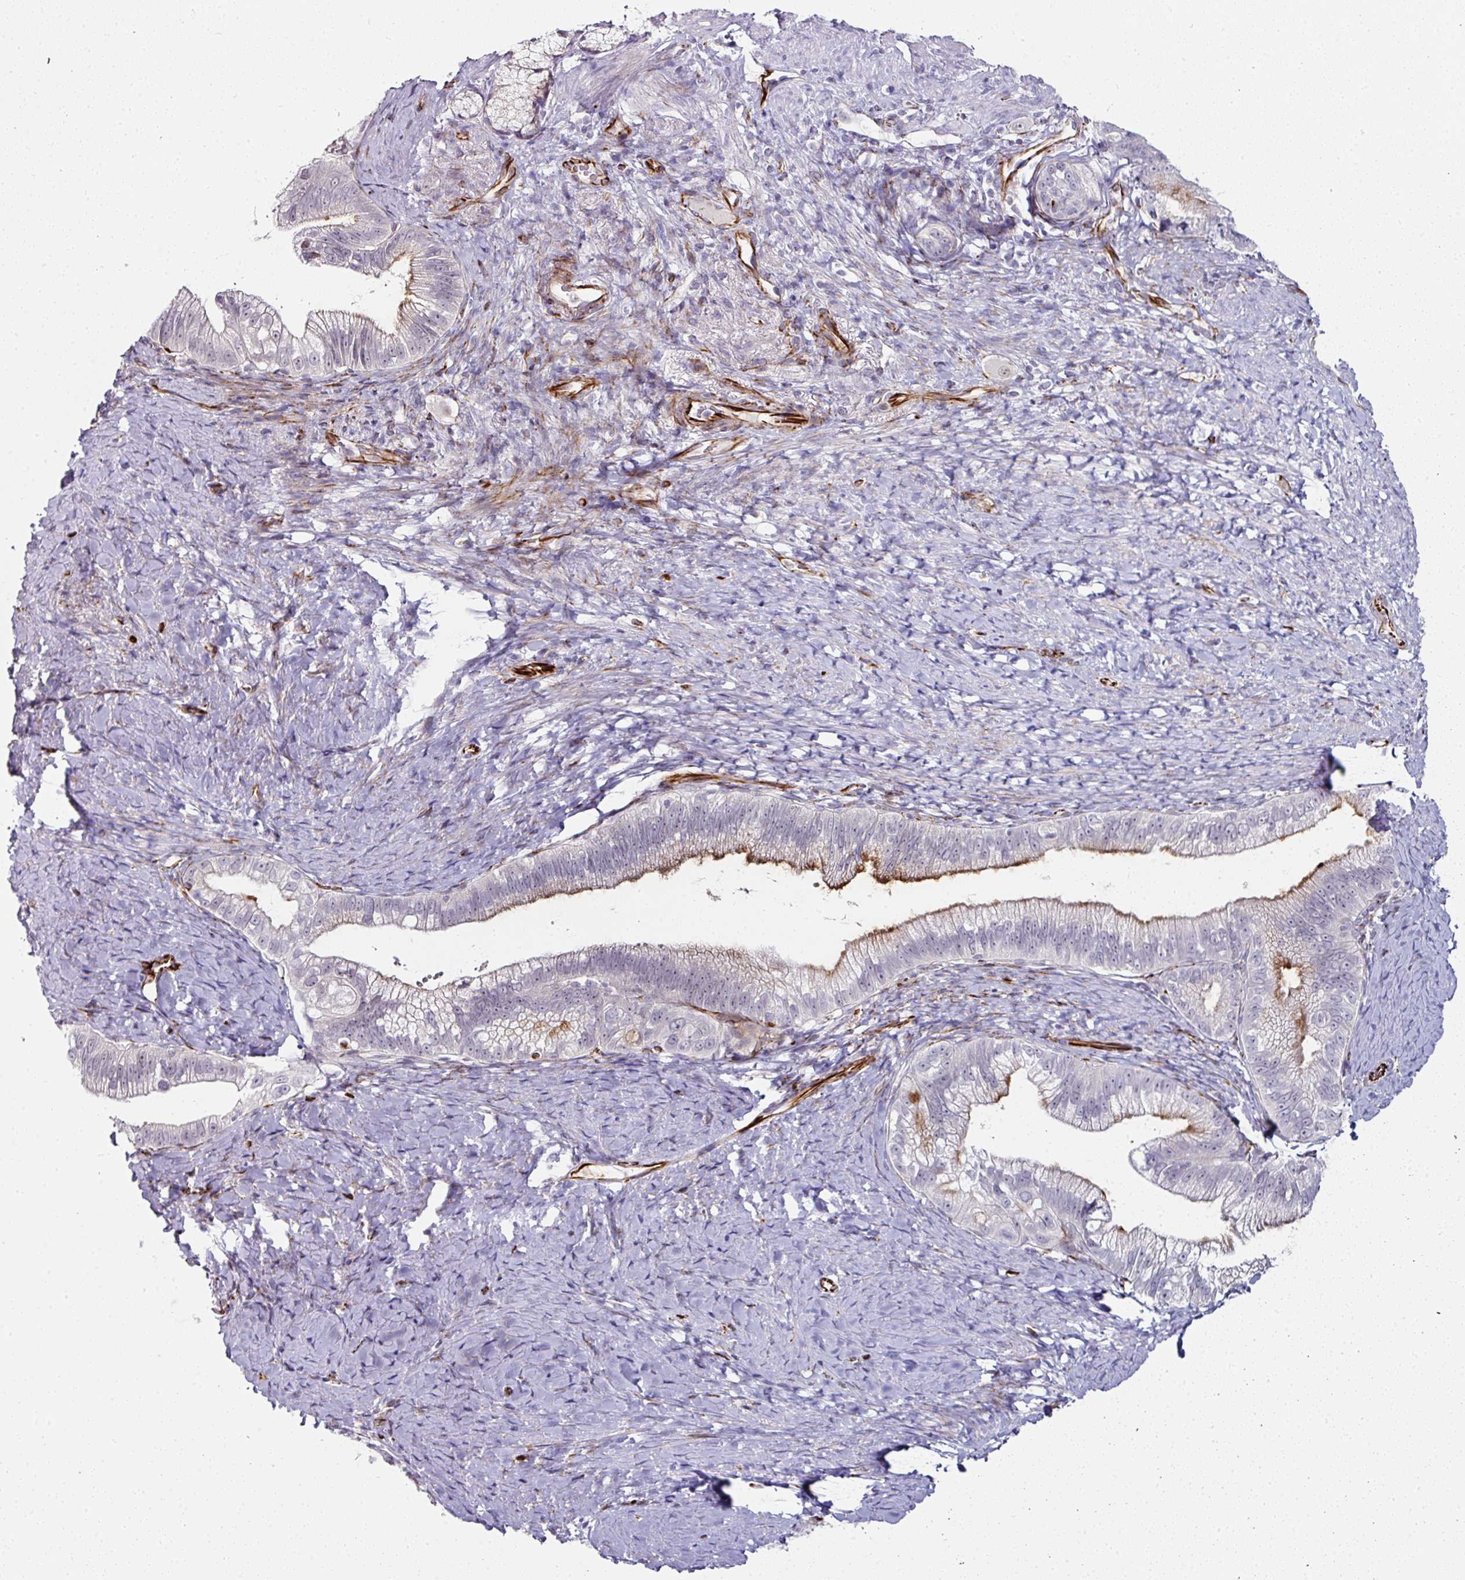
{"staining": {"intensity": "moderate", "quantity": "25%-75%", "location": "cytoplasmic/membranous"}, "tissue": "pancreatic cancer", "cell_type": "Tumor cells", "image_type": "cancer", "snomed": [{"axis": "morphology", "description": "Adenocarcinoma, NOS"}, {"axis": "topography", "description": "Pancreas"}], "caption": "Human pancreatic cancer (adenocarcinoma) stained with a protein marker displays moderate staining in tumor cells.", "gene": "TMPRSS9", "patient": {"sex": "male", "age": 70}}